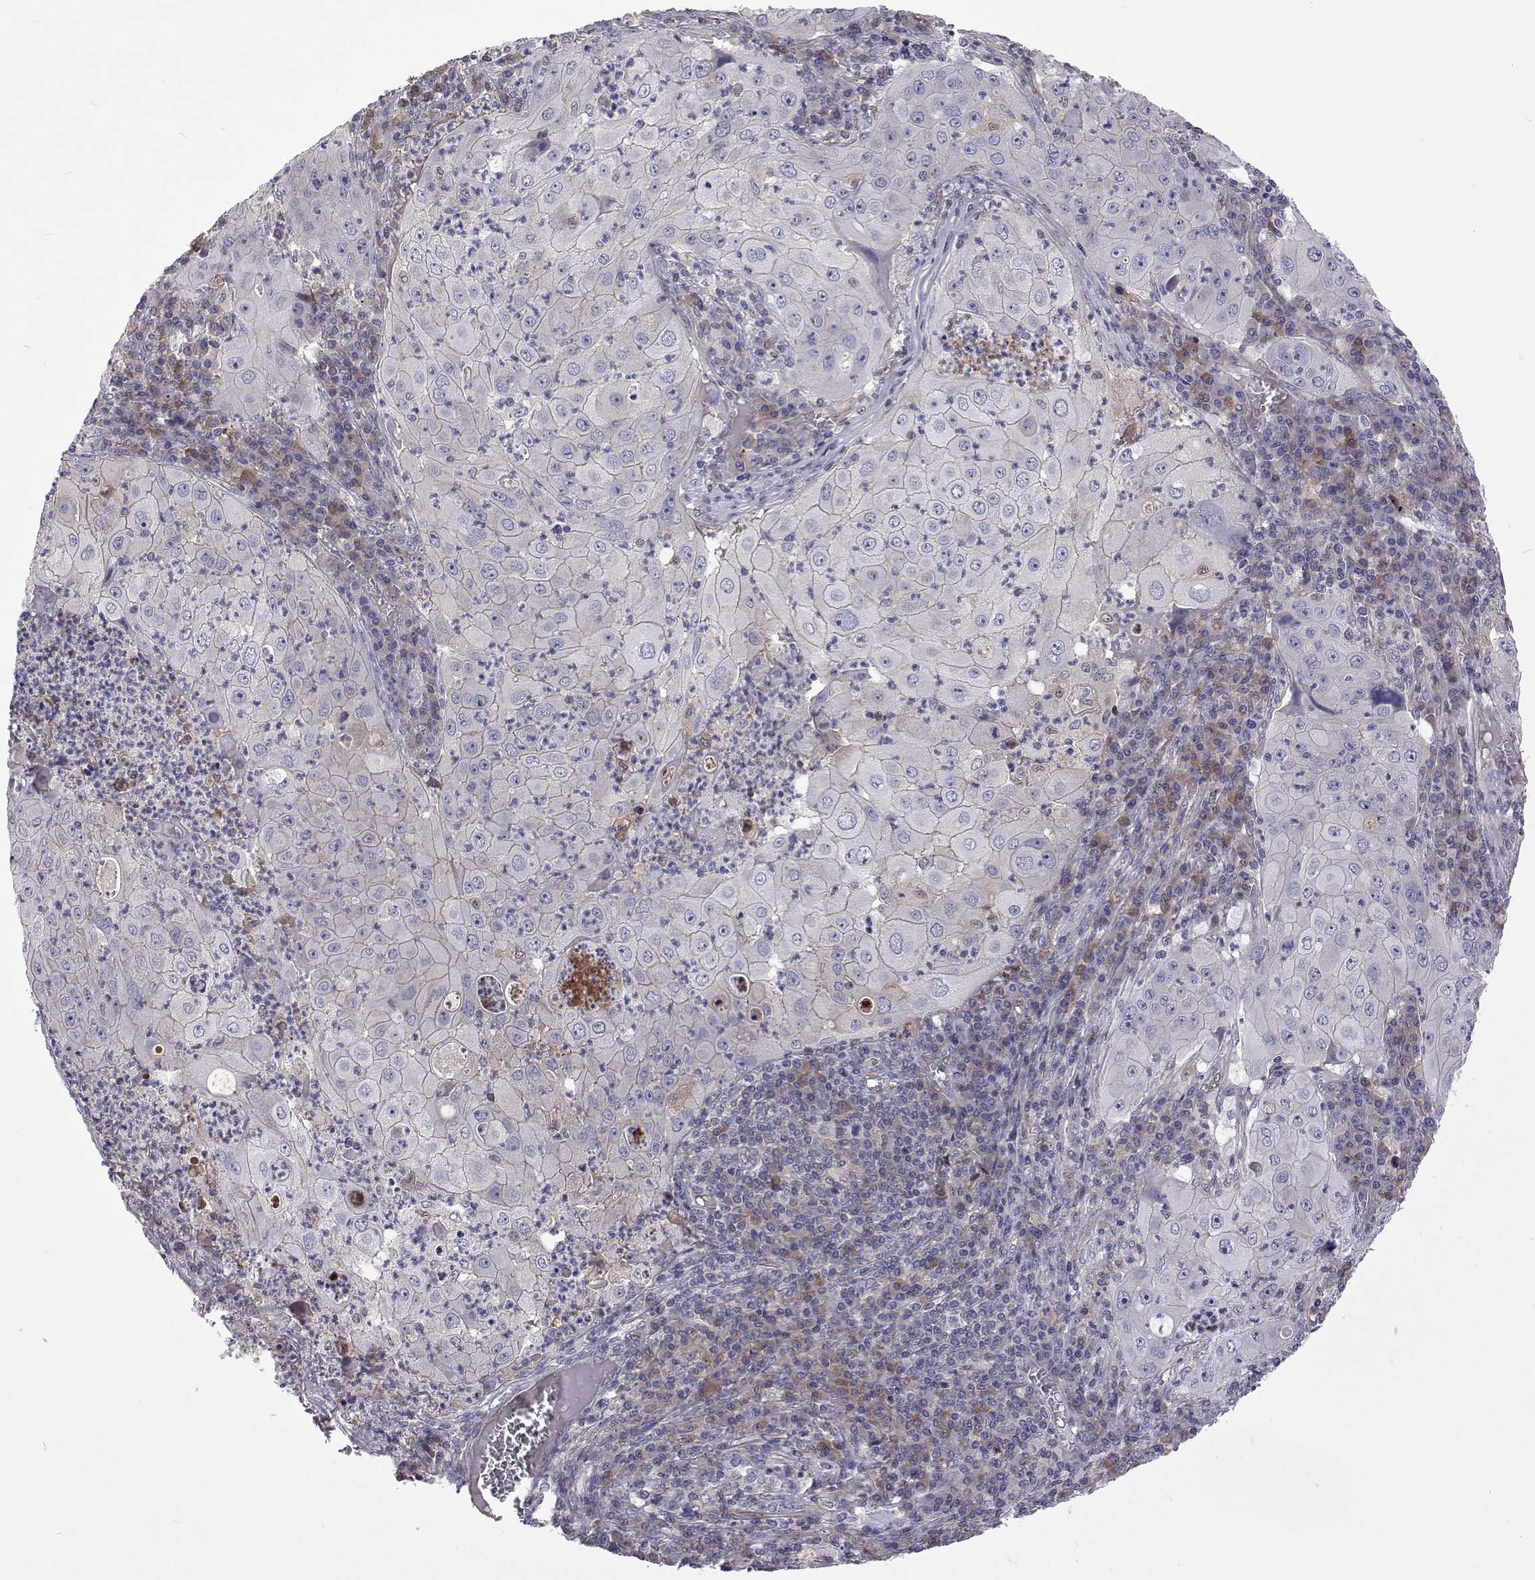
{"staining": {"intensity": "negative", "quantity": "none", "location": "none"}, "tissue": "lung cancer", "cell_type": "Tumor cells", "image_type": "cancer", "snomed": [{"axis": "morphology", "description": "Squamous cell carcinoma, NOS"}, {"axis": "topography", "description": "Lung"}], "caption": "Lung cancer (squamous cell carcinoma) was stained to show a protein in brown. There is no significant positivity in tumor cells.", "gene": "TCF15", "patient": {"sex": "female", "age": 59}}